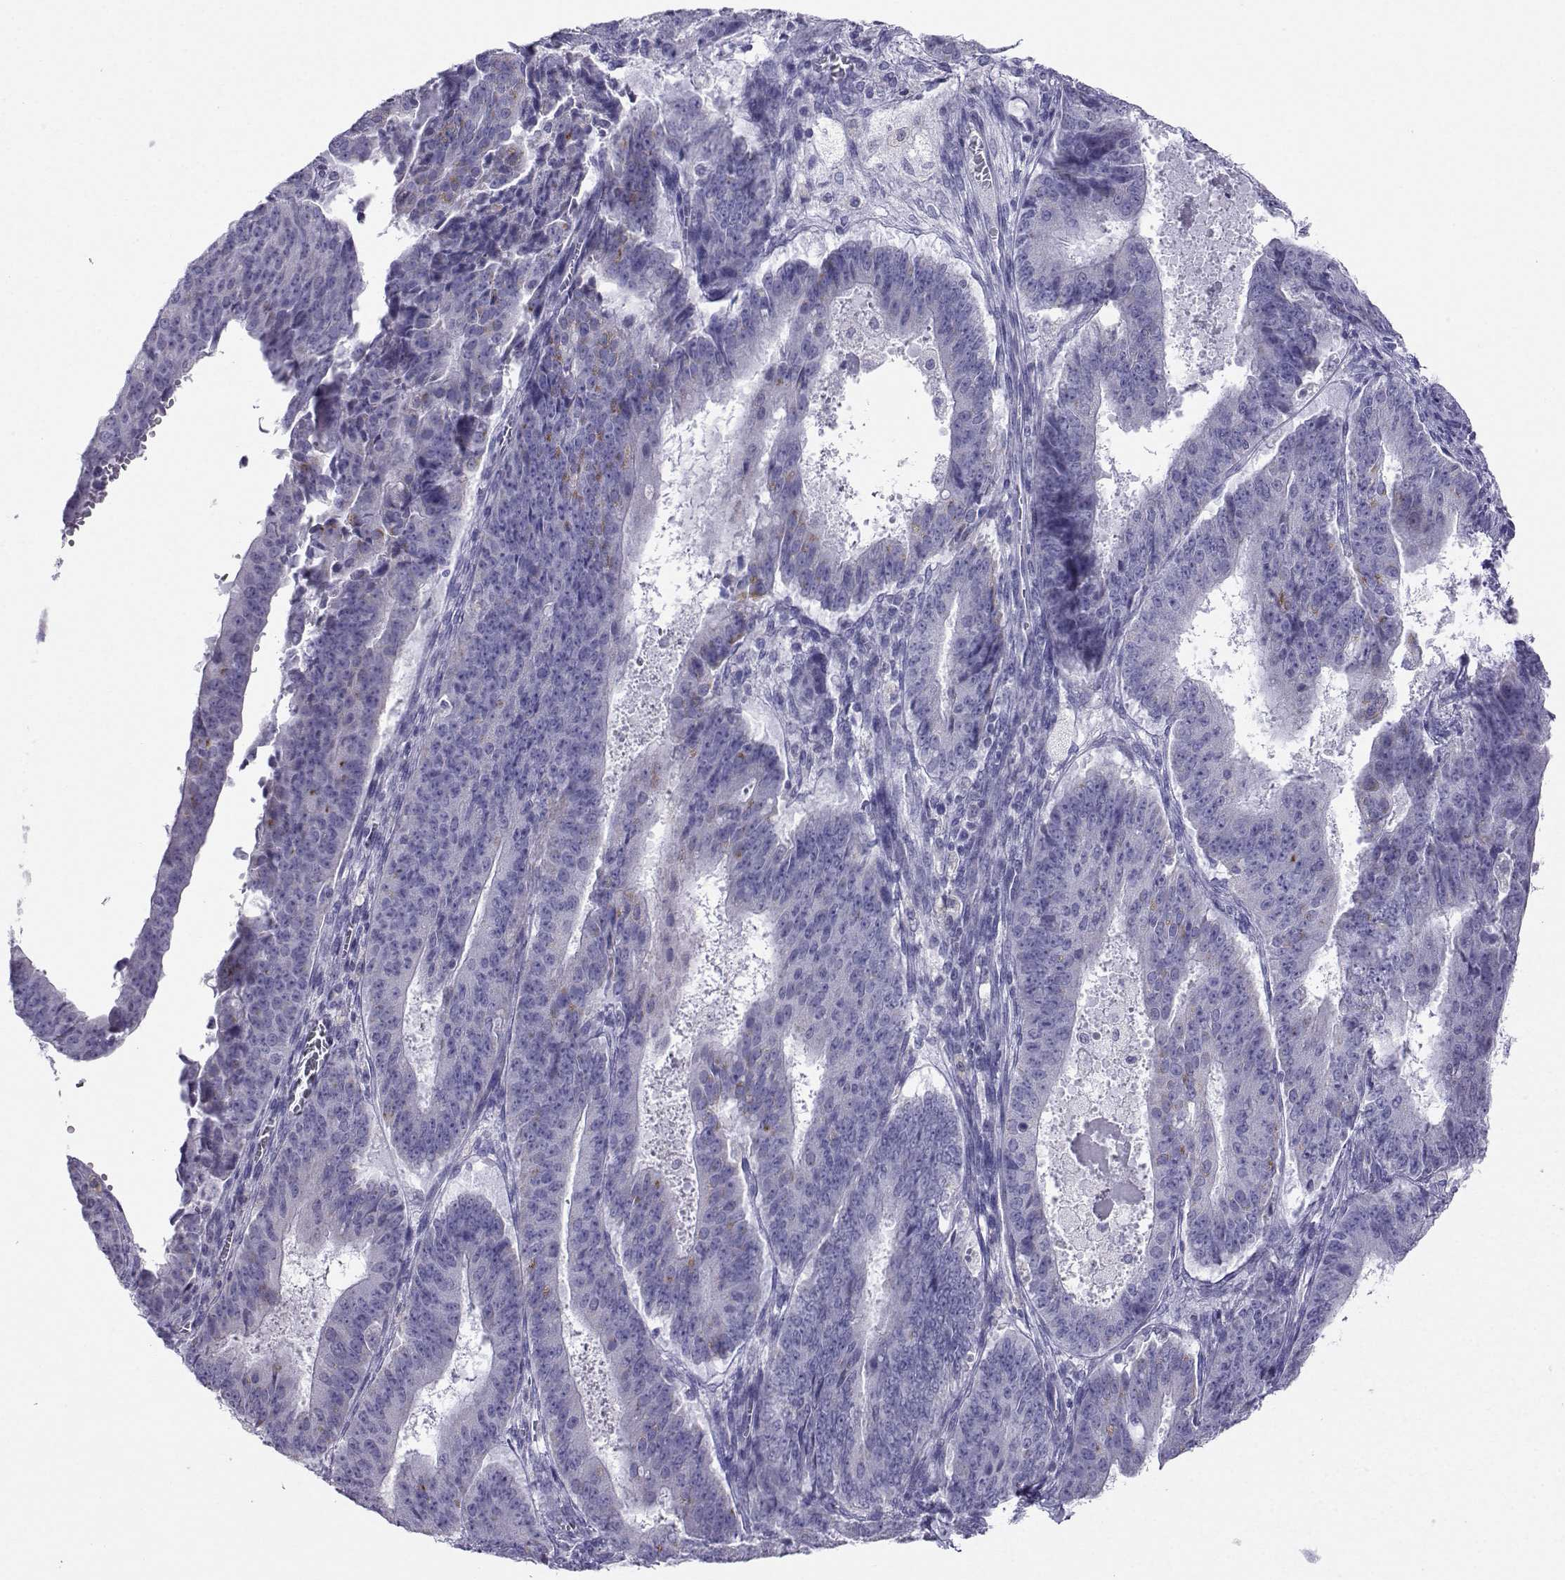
{"staining": {"intensity": "negative", "quantity": "none", "location": "none"}, "tissue": "ovarian cancer", "cell_type": "Tumor cells", "image_type": "cancer", "snomed": [{"axis": "morphology", "description": "Carcinoma, endometroid"}, {"axis": "topography", "description": "Ovary"}], "caption": "Ovarian cancer (endometroid carcinoma) was stained to show a protein in brown. There is no significant staining in tumor cells.", "gene": "FBXO24", "patient": {"sex": "female", "age": 42}}